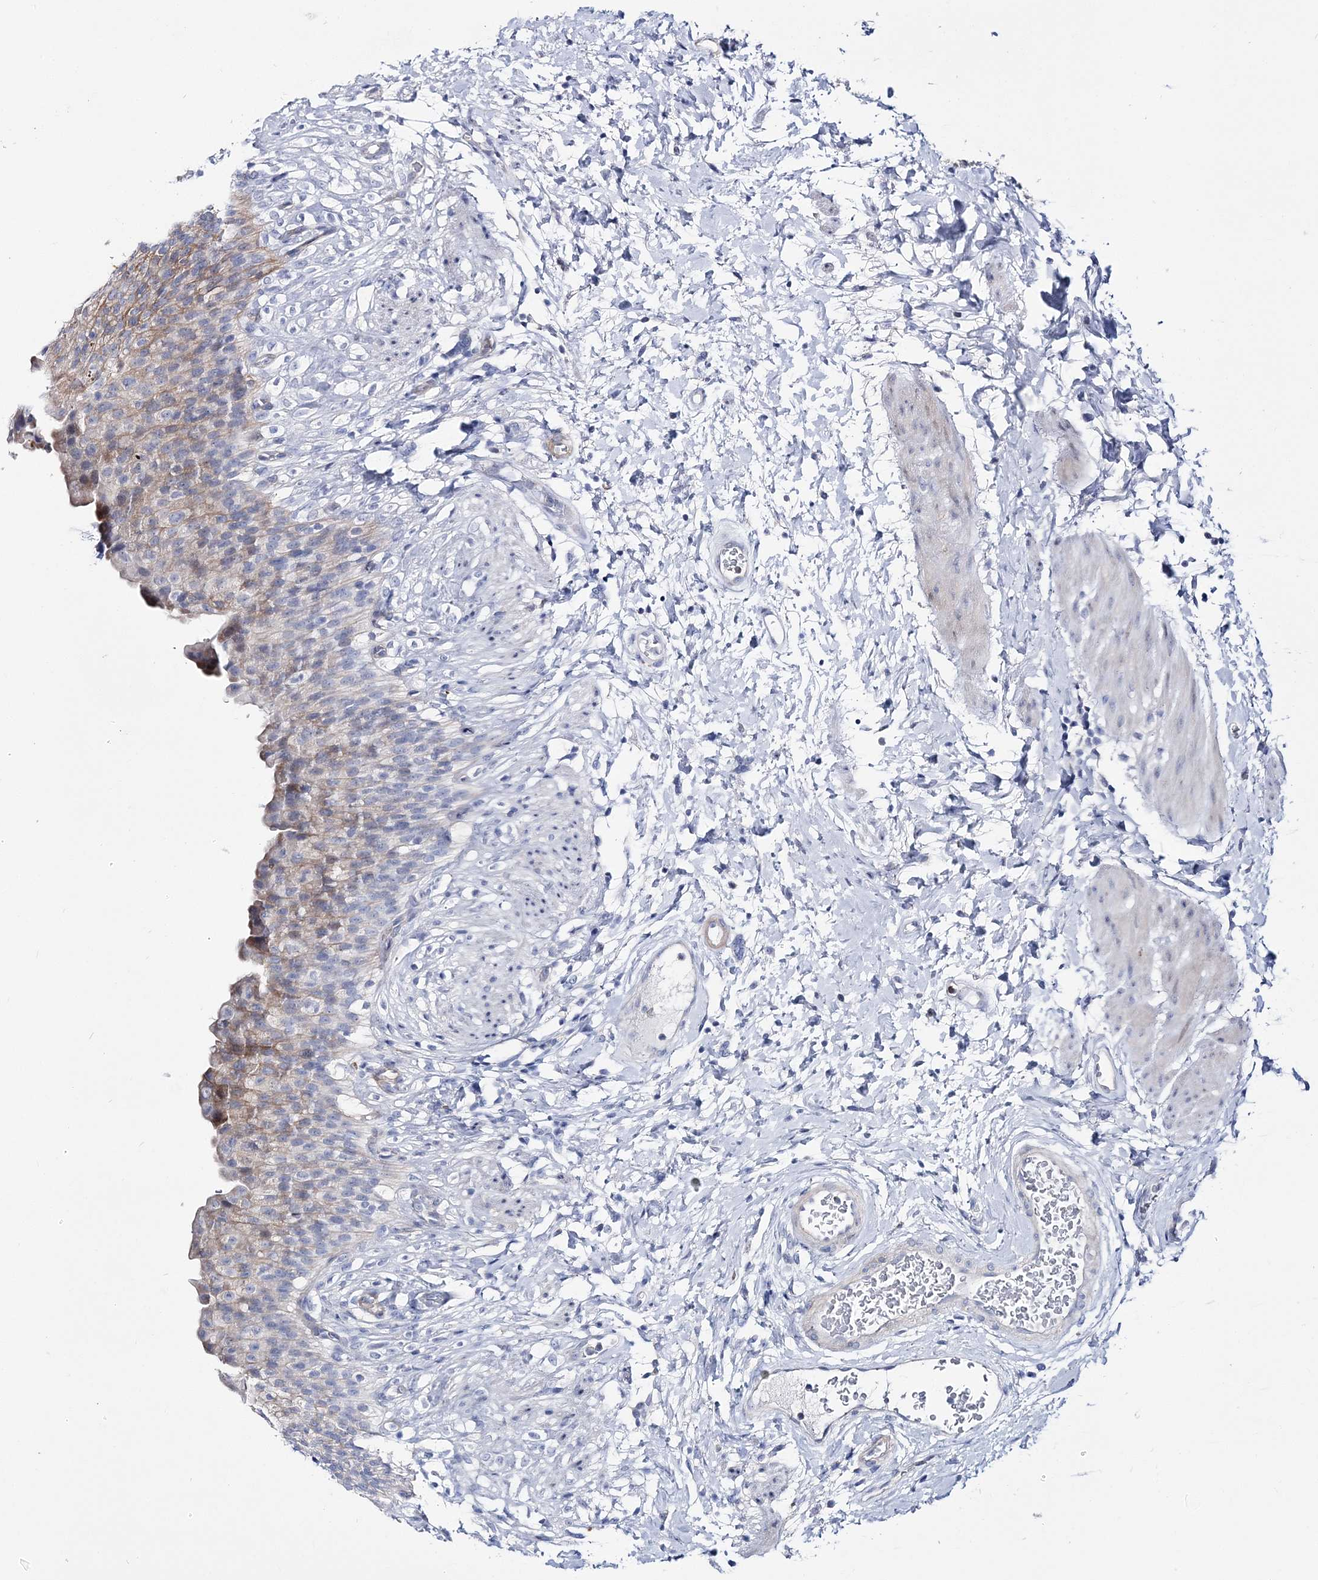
{"staining": {"intensity": "weak", "quantity": "25%-75%", "location": "cytoplasmic/membranous"}, "tissue": "urinary bladder", "cell_type": "Urothelial cells", "image_type": "normal", "snomed": [{"axis": "morphology", "description": "Normal tissue, NOS"}, {"axis": "topography", "description": "Urinary bladder"}], "caption": "There is low levels of weak cytoplasmic/membranous staining in urothelial cells of normal urinary bladder, as demonstrated by immunohistochemical staining (brown color).", "gene": "ANO1", "patient": {"sex": "female", "age": 79}}